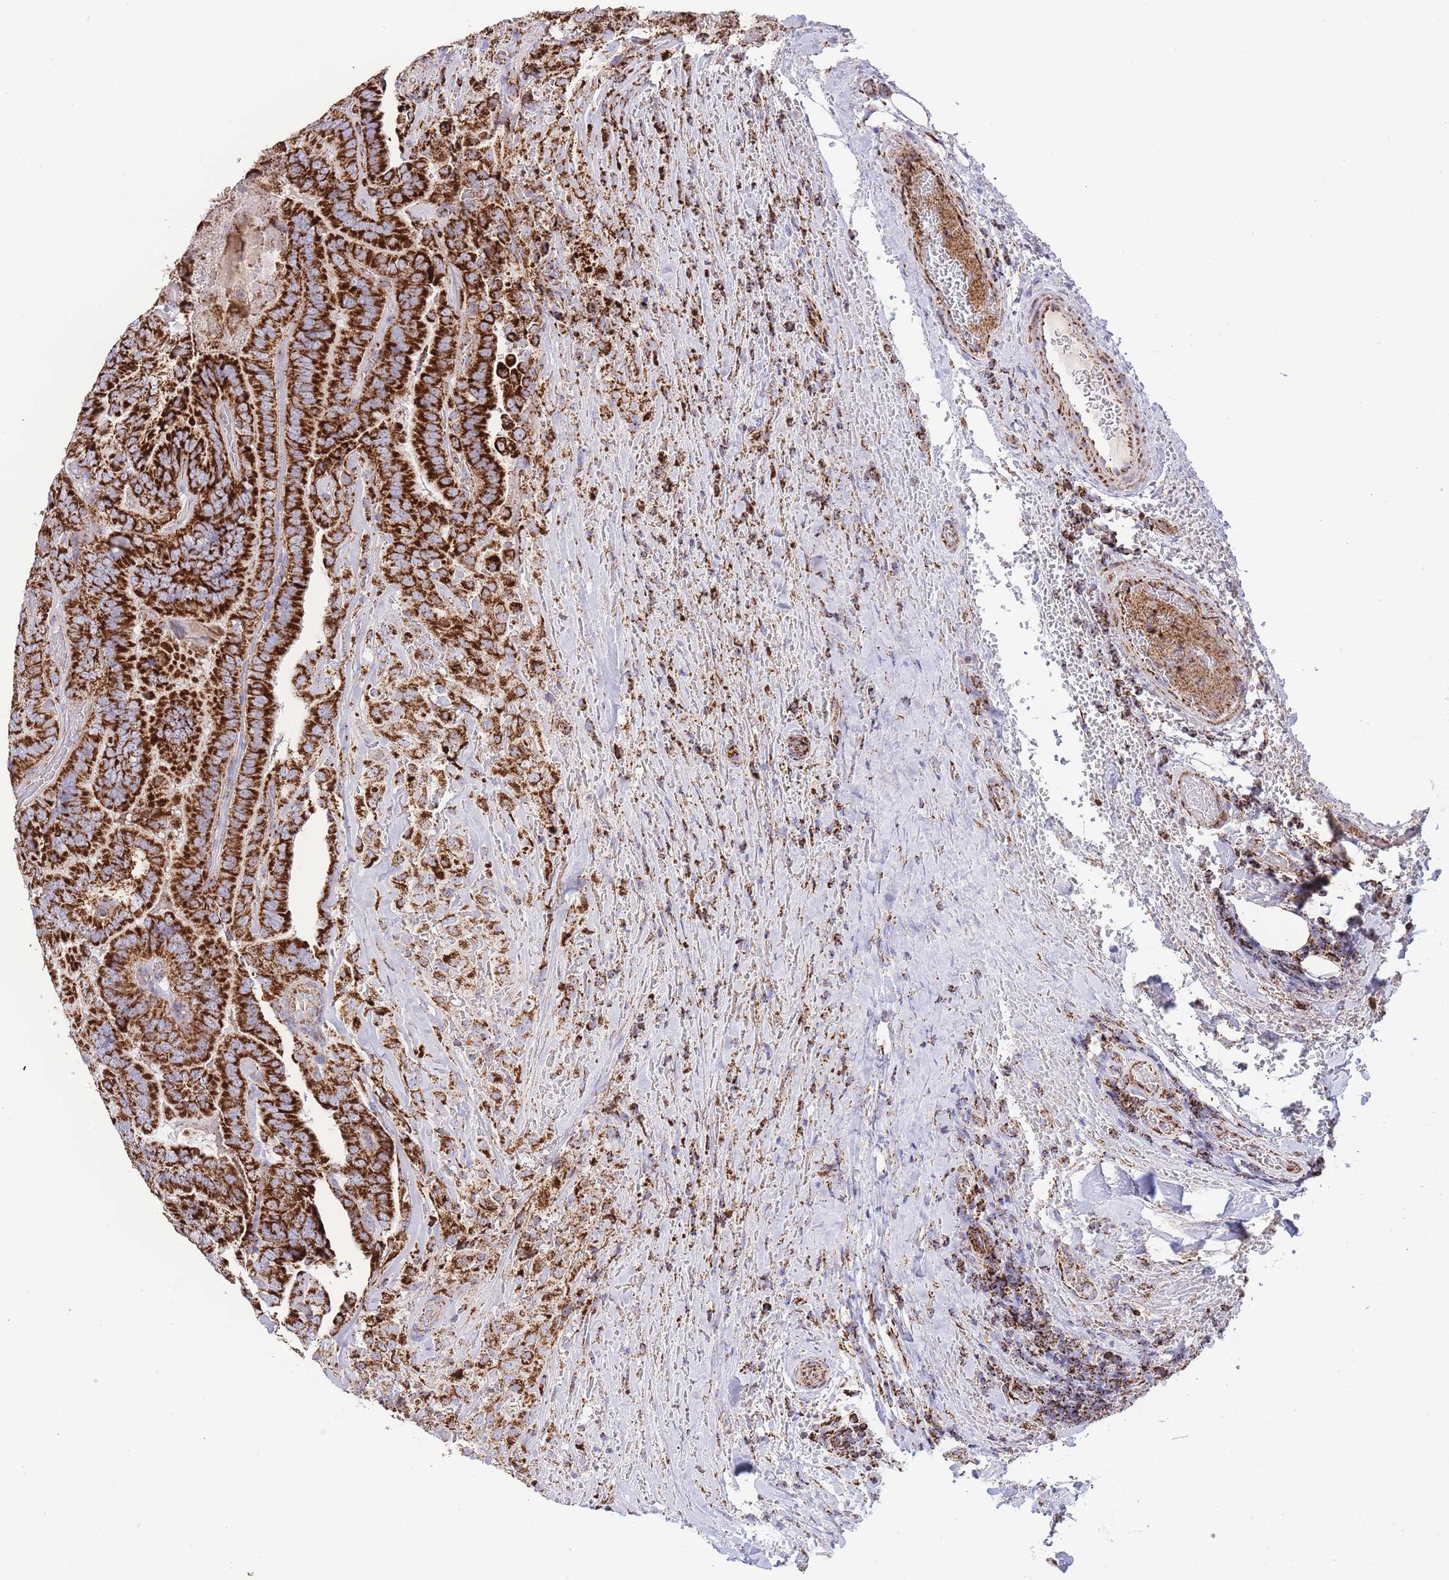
{"staining": {"intensity": "strong", "quantity": ">75%", "location": "cytoplasmic/membranous"}, "tissue": "thyroid cancer", "cell_type": "Tumor cells", "image_type": "cancer", "snomed": [{"axis": "morphology", "description": "Papillary adenocarcinoma, NOS"}, {"axis": "topography", "description": "Thyroid gland"}], "caption": "A brown stain highlights strong cytoplasmic/membranous expression of a protein in human thyroid cancer (papillary adenocarcinoma) tumor cells.", "gene": "GSTM1", "patient": {"sex": "male", "age": 61}}